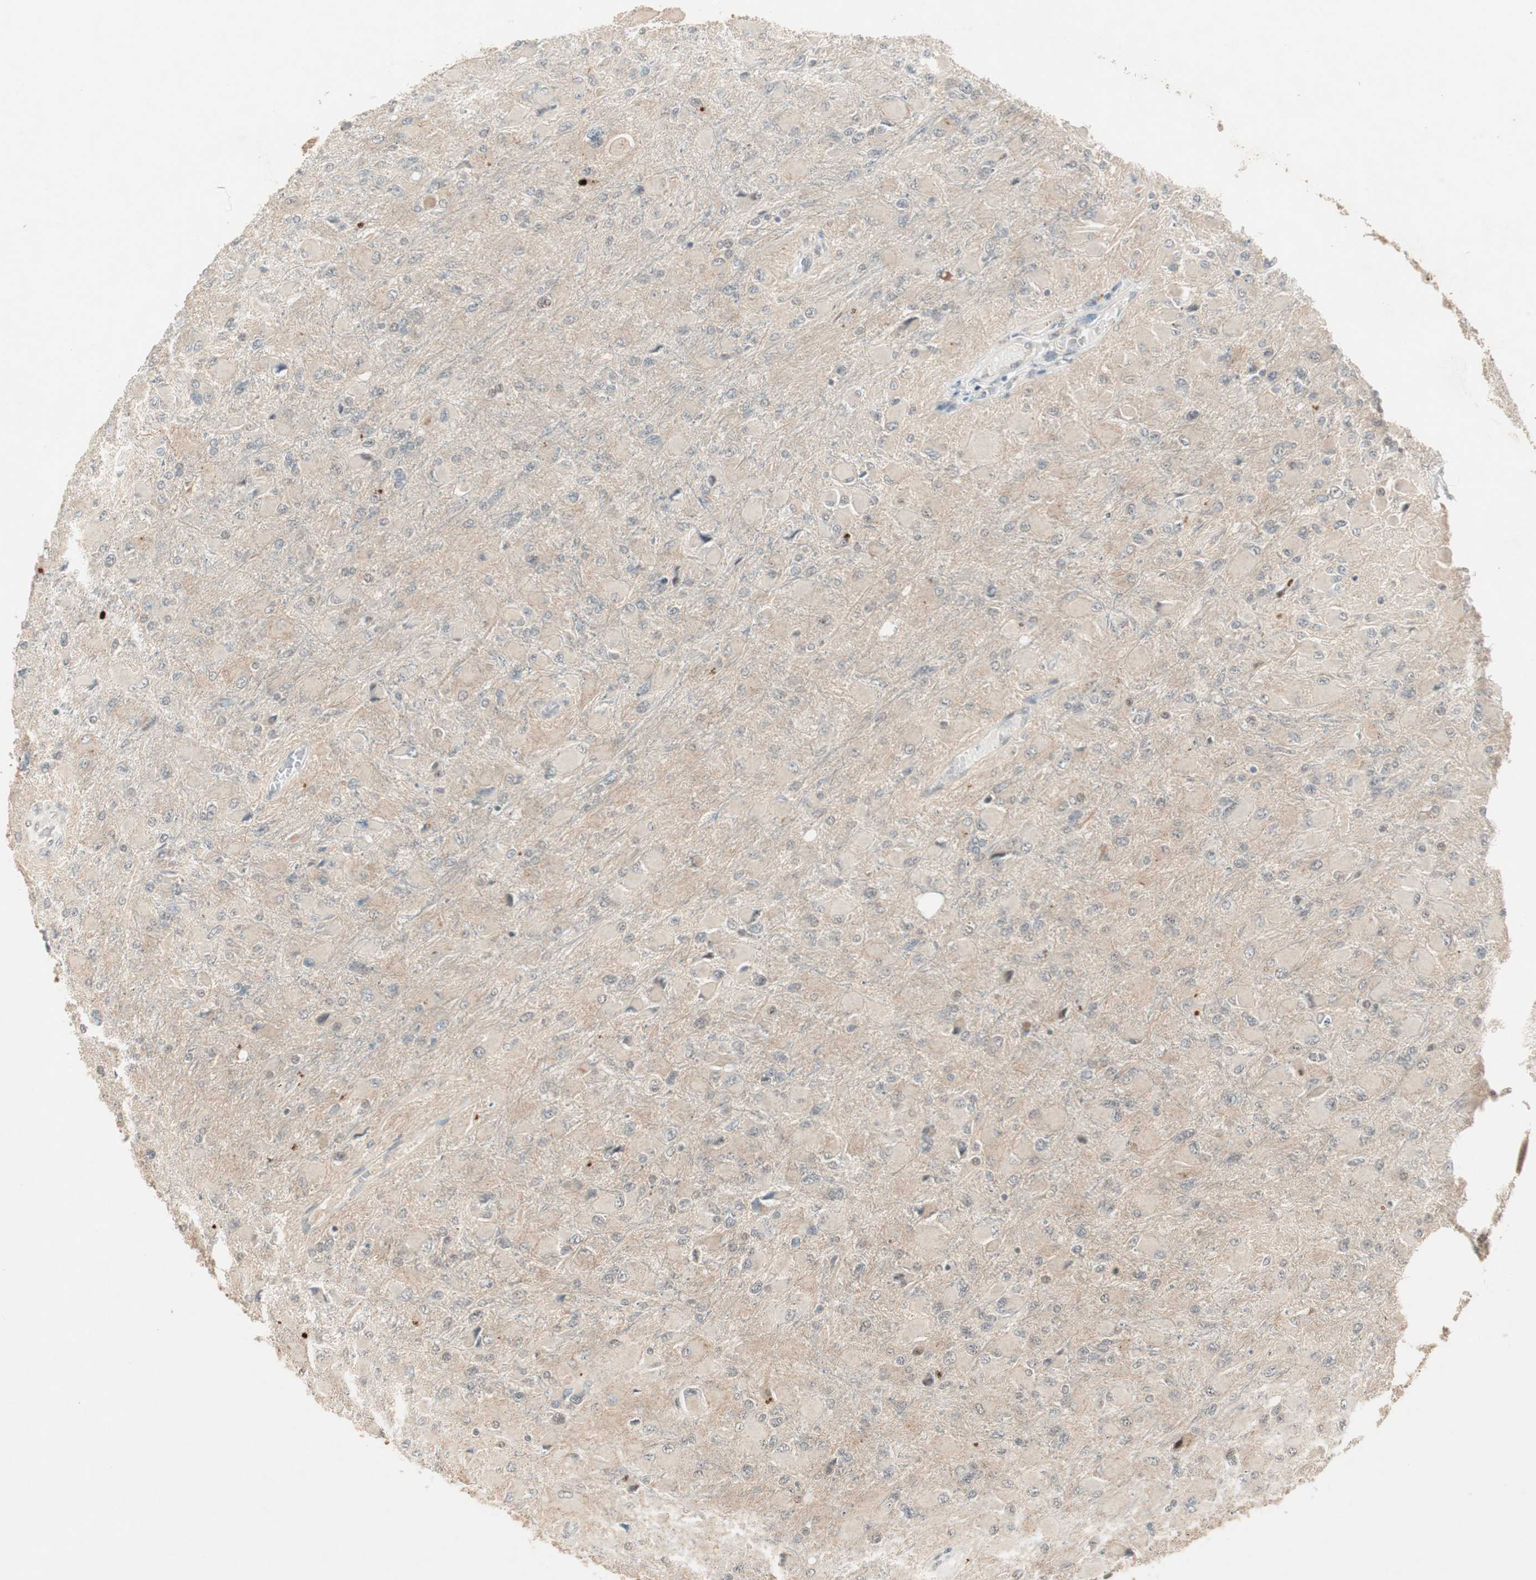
{"staining": {"intensity": "weak", "quantity": "<25%", "location": "cytoplasmic/membranous"}, "tissue": "glioma", "cell_type": "Tumor cells", "image_type": "cancer", "snomed": [{"axis": "morphology", "description": "Glioma, malignant, High grade"}, {"axis": "topography", "description": "Cerebral cortex"}], "caption": "Tumor cells show no significant expression in malignant glioma (high-grade).", "gene": "ACSL5", "patient": {"sex": "female", "age": 36}}